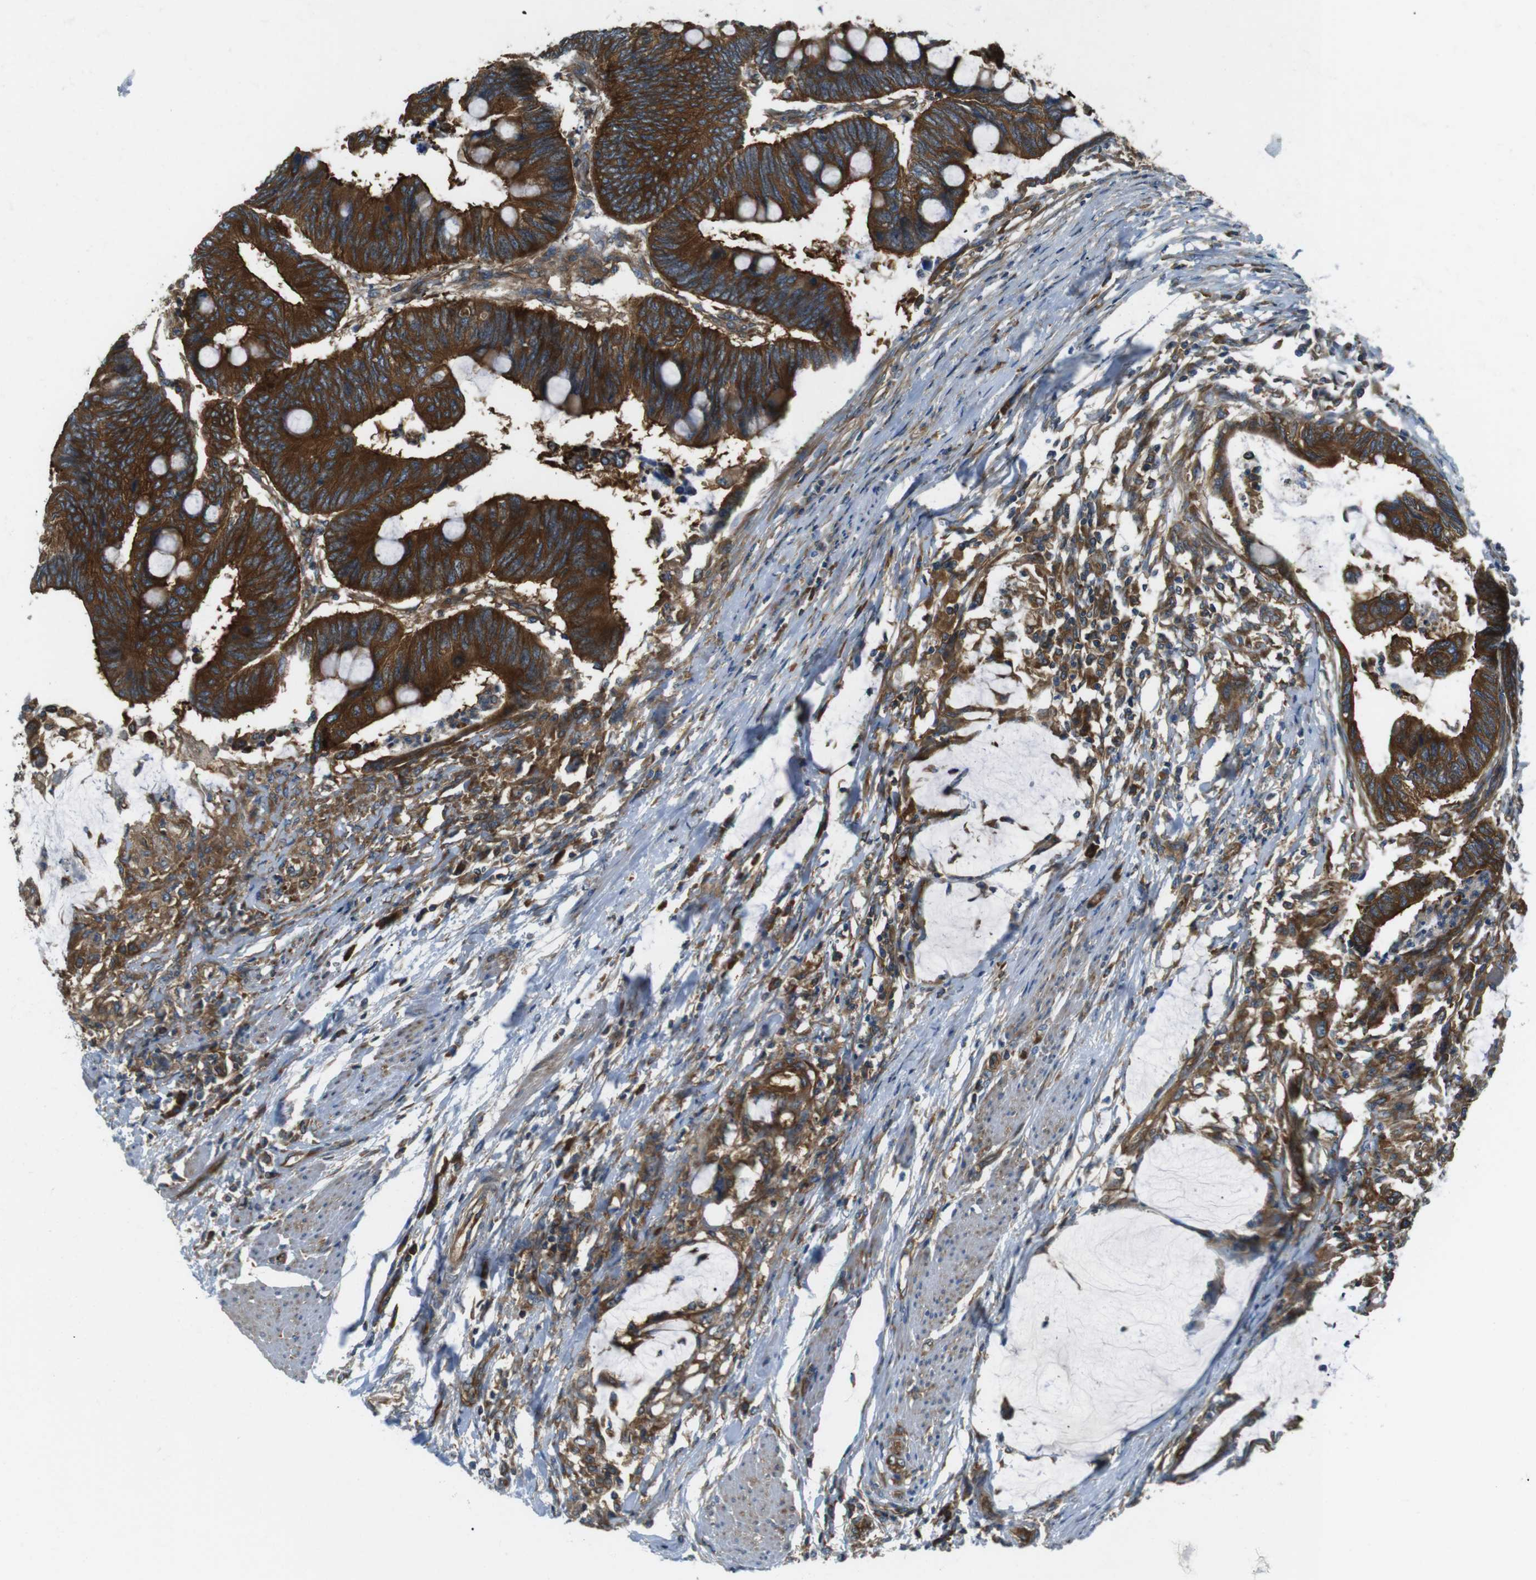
{"staining": {"intensity": "strong", "quantity": ">75%", "location": "cytoplasmic/membranous"}, "tissue": "colorectal cancer", "cell_type": "Tumor cells", "image_type": "cancer", "snomed": [{"axis": "morphology", "description": "Normal tissue, NOS"}, {"axis": "morphology", "description": "Adenocarcinoma, NOS"}, {"axis": "topography", "description": "Rectum"}, {"axis": "topography", "description": "Peripheral nerve tissue"}], "caption": "A brown stain labels strong cytoplasmic/membranous expression of a protein in human colorectal adenocarcinoma tumor cells.", "gene": "TSC1", "patient": {"sex": "male", "age": 92}}